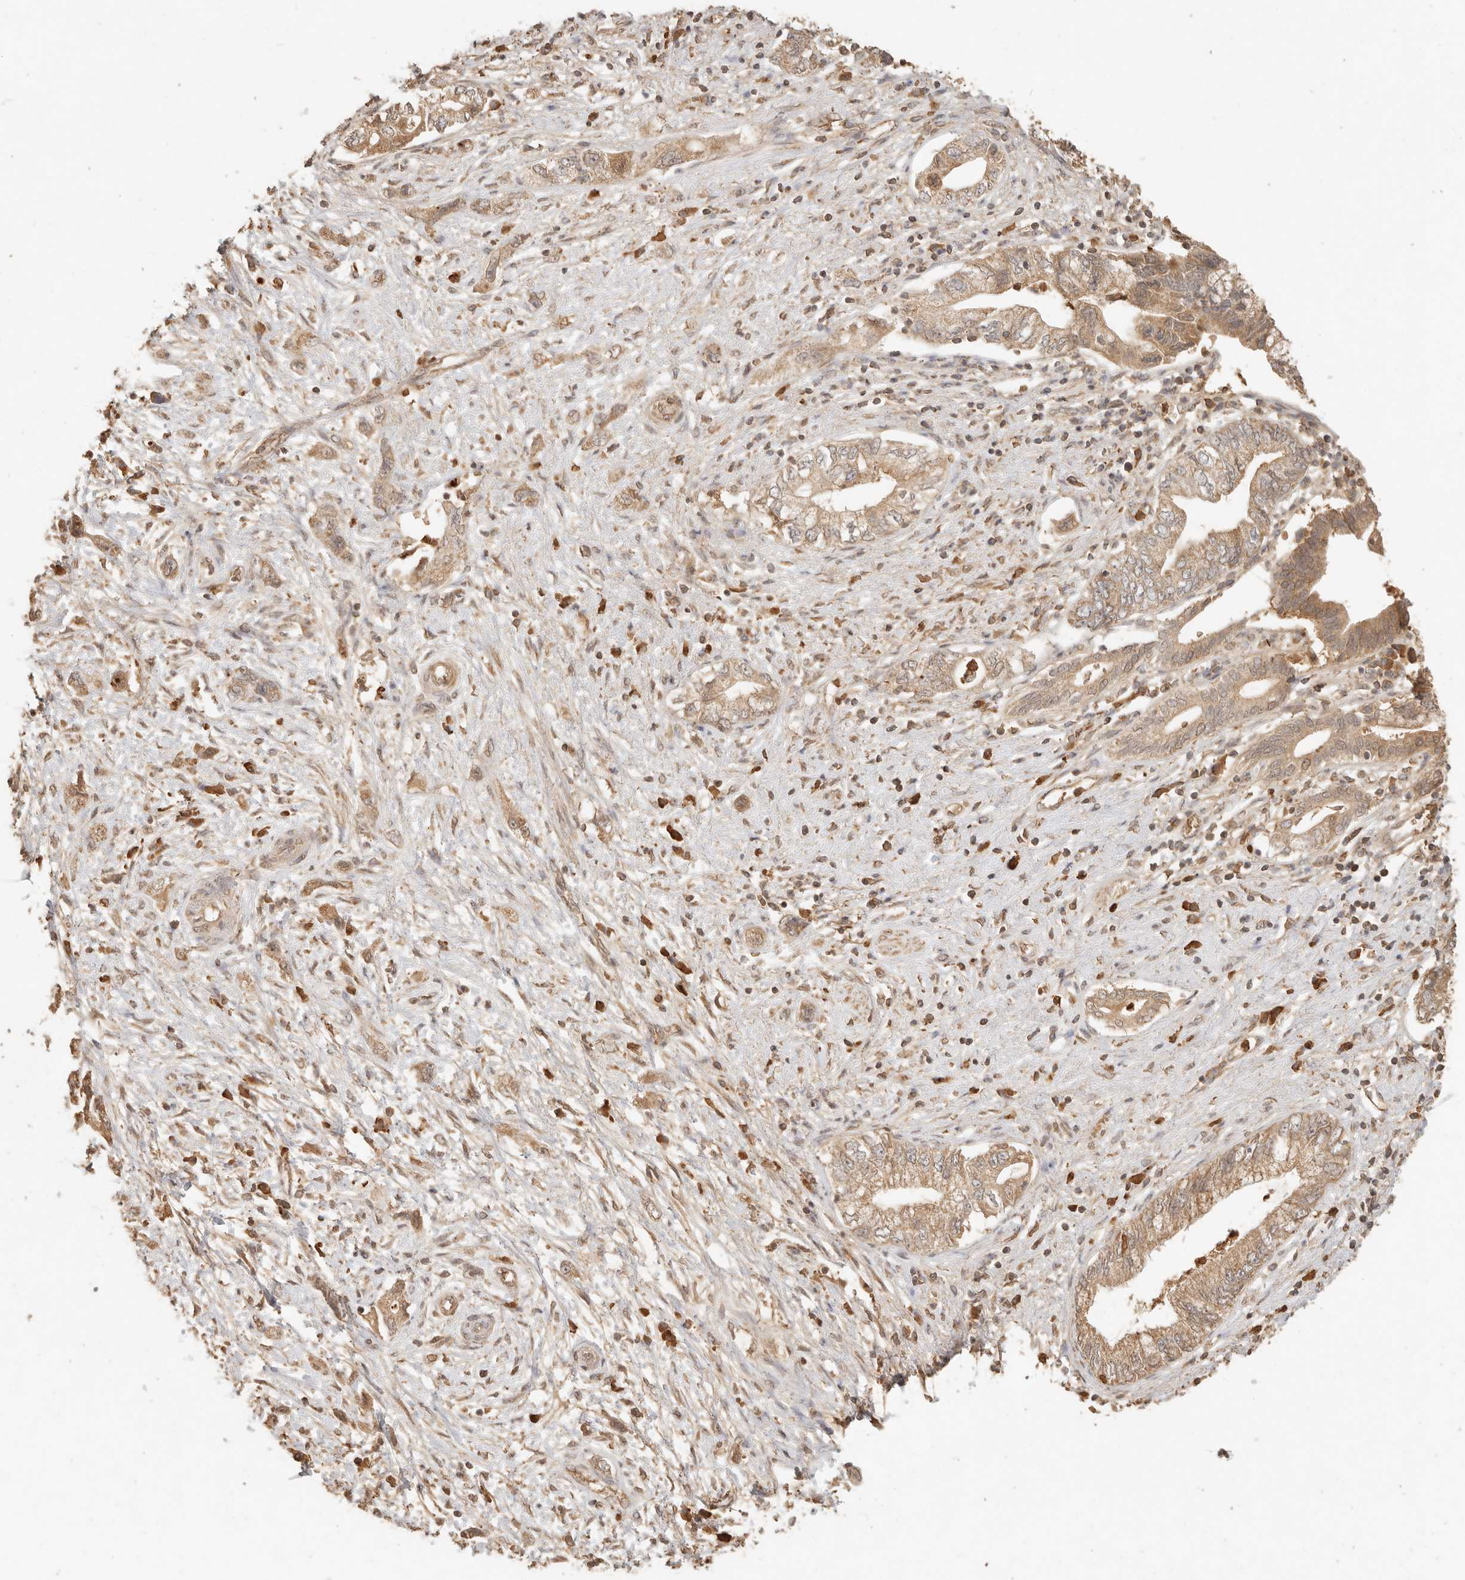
{"staining": {"intensity": "moderate", "quantity": ">75%", "location": "cytoplasmic/membranous"}, "tissue": "pancreatic cancer", "cell_type": "Tumor cells", "image_type": "cancer", "snomed": [{"axis": "morphology", "description": "Adenocarcinoma, NOS"}, {"axis": "topography", "description": "Pancreas"}], "caption": "A brown stain highlights moderate cytoplasmic/membranous positivity of a protein in human pancreatic cancer (adenocarcinoma) tumor cells.", "gene": "INTS11", "patient": {"sex": "female", "age": 73}}